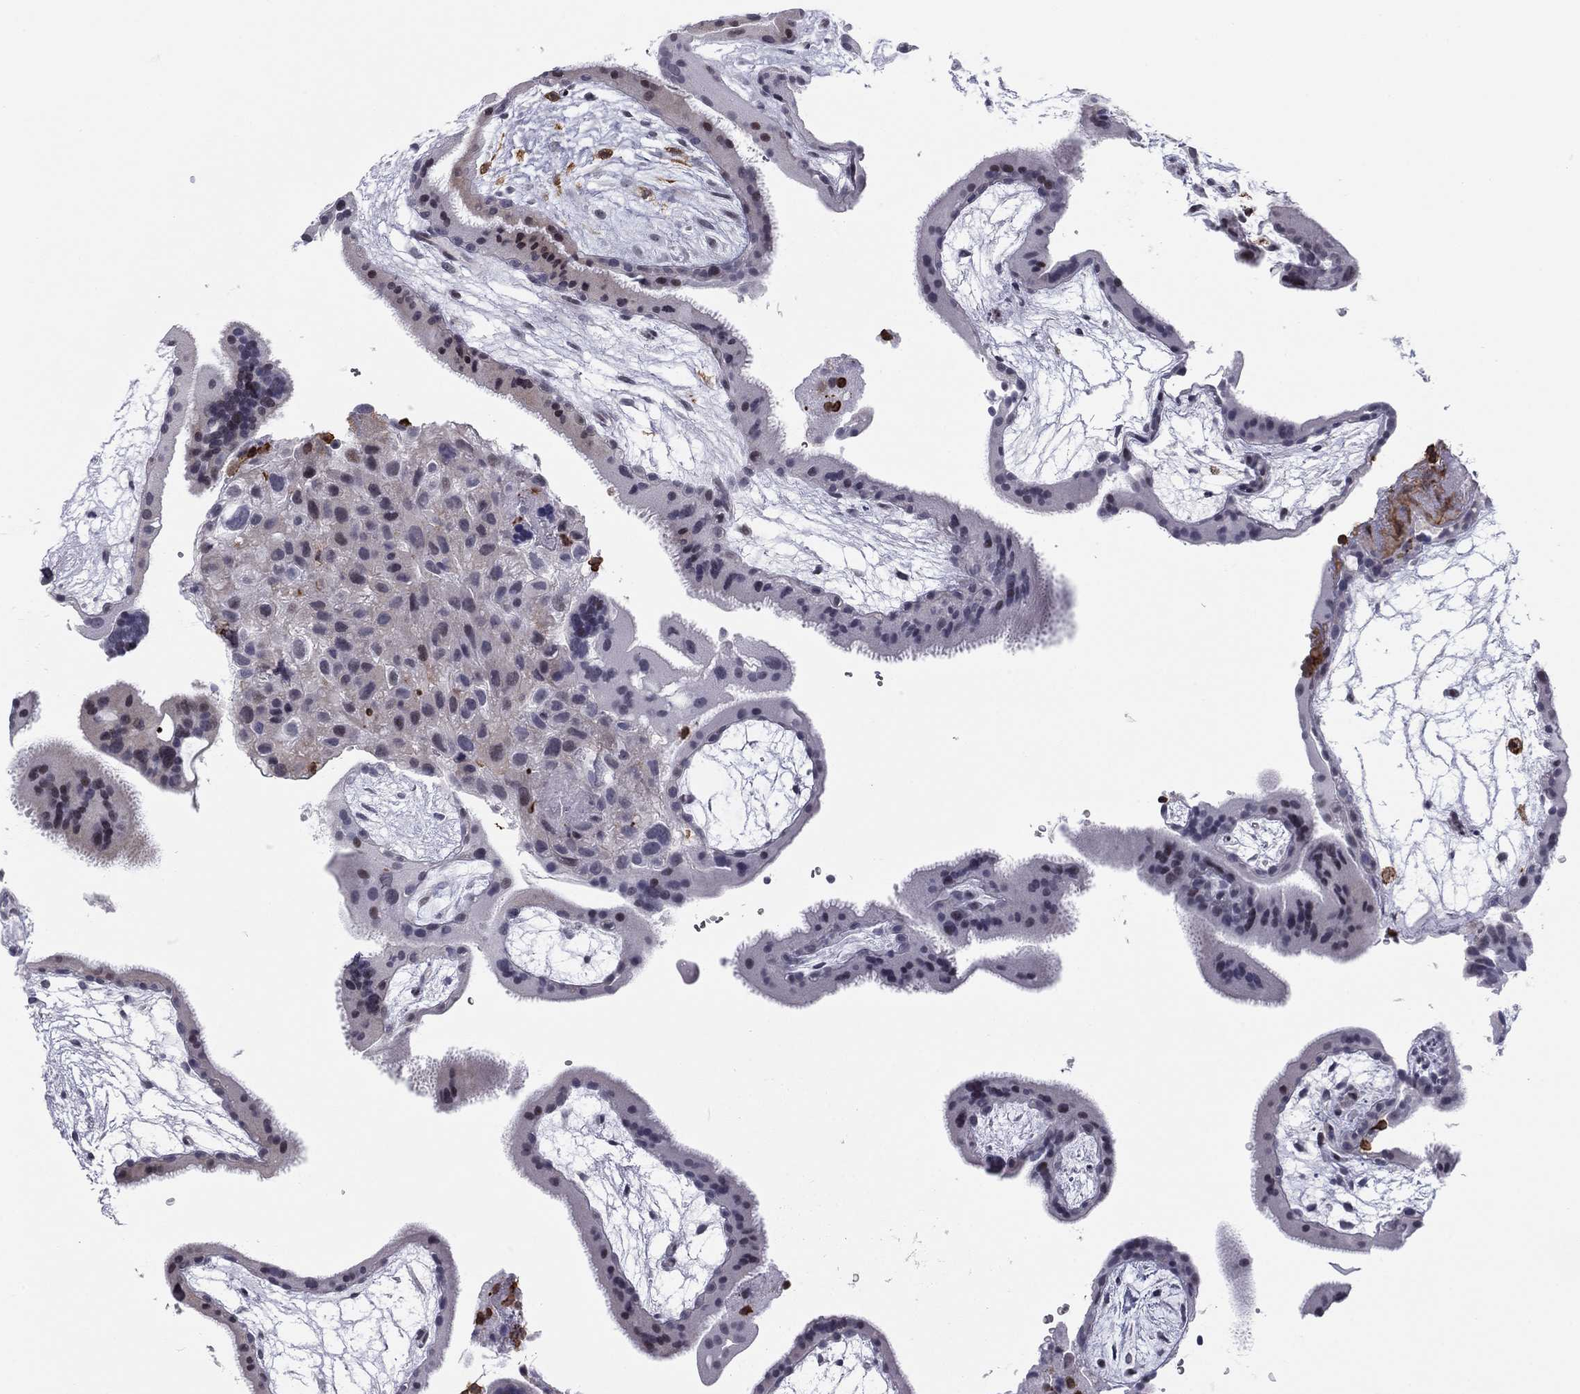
{"staining": {"intensity": "negative", "quantity": "none", "location": "none"}, "tissue": "placenta", "cell_type": "Decidual cells", "image_type": "normal", "snomed": [{"axis": "morphology", "description": "Normal tissue, NOS"}, {"axis": "topography", "description": "Placenta"}], "caption": "A high-resolution micrograph shows immunohistochemistry staining of benign placenta, which reveals no significant positivity in decidual cells.", "gene": "ARHGAP27", "patient": {"sex": "female", "age": 19}}